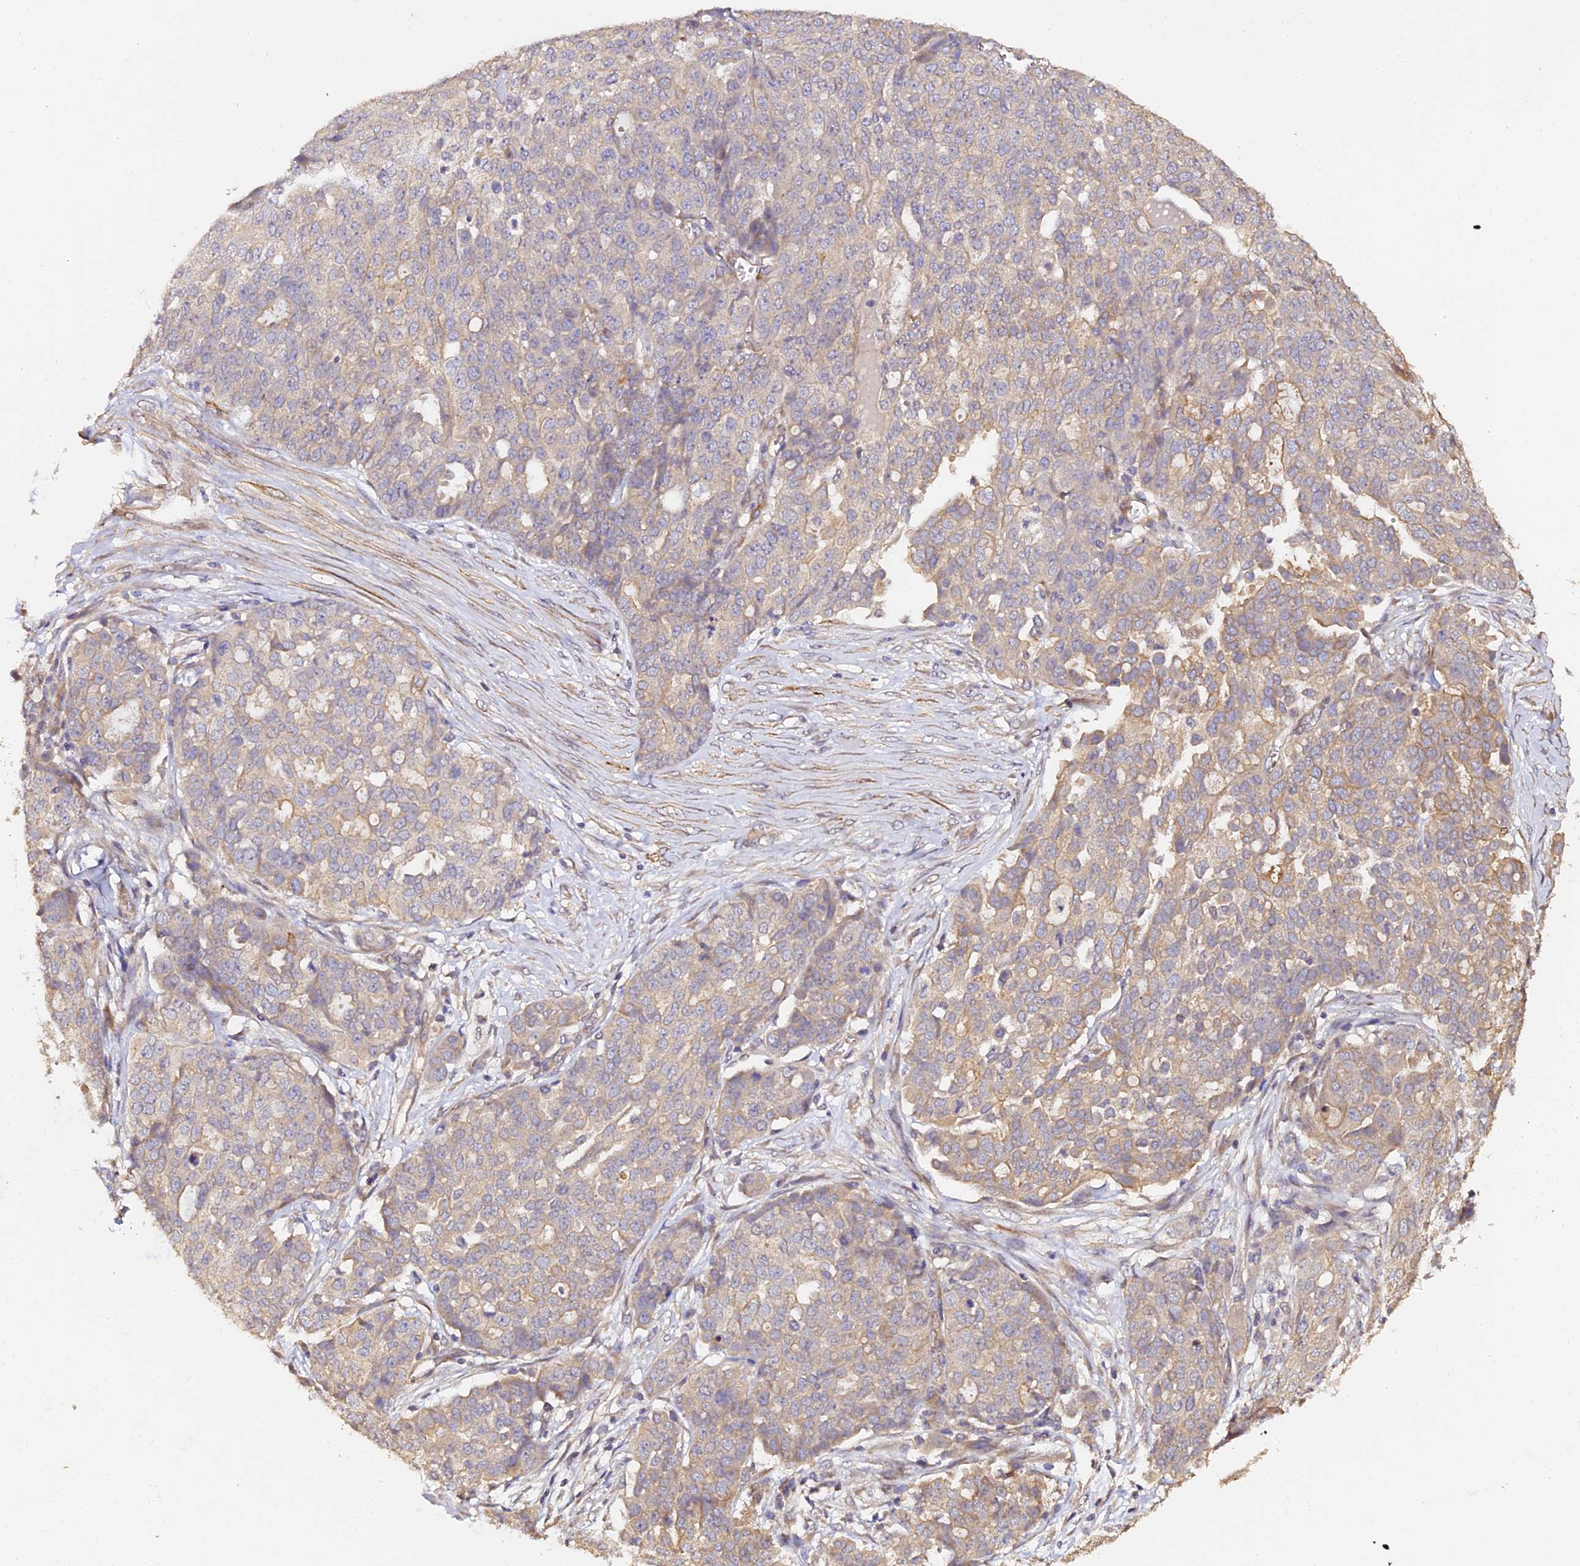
{"staining": {"intensity": "weak", "quantity": "25%-75%", "location": "cytoplasmic/membranous"}, "tissue": "ovarian cancer", "cell_type": "Tumor cells", "image_type": "cancer", "snomed": [{"axis": "morphology", "description": "Cystadenocarcinoma, serous, NOS"}, {"axis": "topography", "description": "Soft tissue"}, {"axis": "topography", "description": "Ovary"}], "caption": "Approximately 25%-75% of tumor cells in serous cystadenocarcinoma (ovarian) show weak cytoplasmic/membranous protein positivity as visualized by brown immunohistochemical staining.", "gene": "TDO2", "patient": {"sex": "female", "age": 57}}